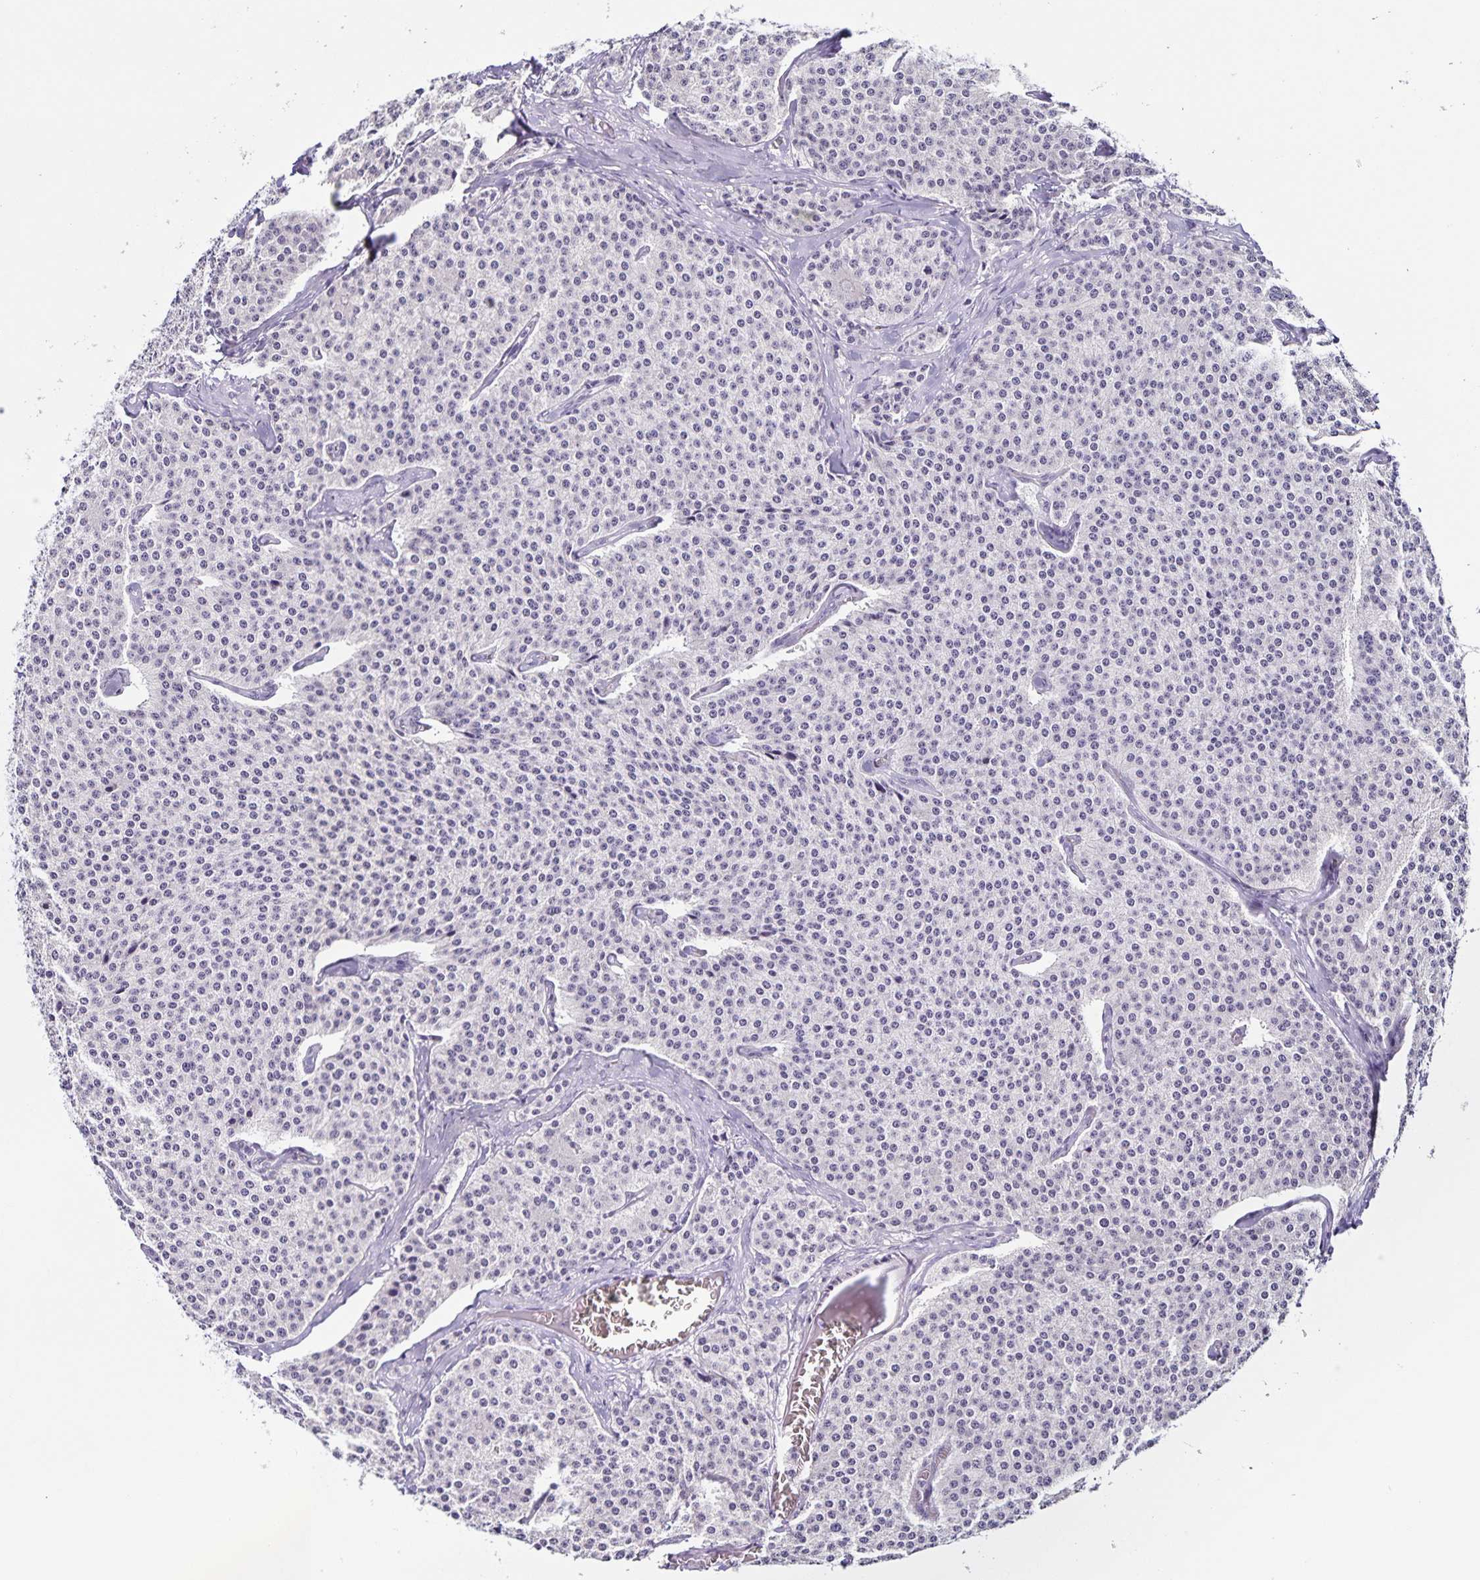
{"staining": {"intensity": "negative", "quantity": "none", "location": "none"}, "tissue": "carcinoid", "cell_type": "Tumor cells", "image_type": "cancer", "snomed": [{"axis": "morphology", "description": "Carcinoid, malignant, NOS"}, {"axis": "topography", "description": "Small intestine"}], "caption": "A high-resolution micrograph shows IHC staining of carcinoid, which demonstrates no significant positivity in tumor cells. (DAB immunohistochemistry (IHC) with hematoxylin counter stain).", "gene": "SLC12A3", "patient": {"sex": "female", "age": 64}}